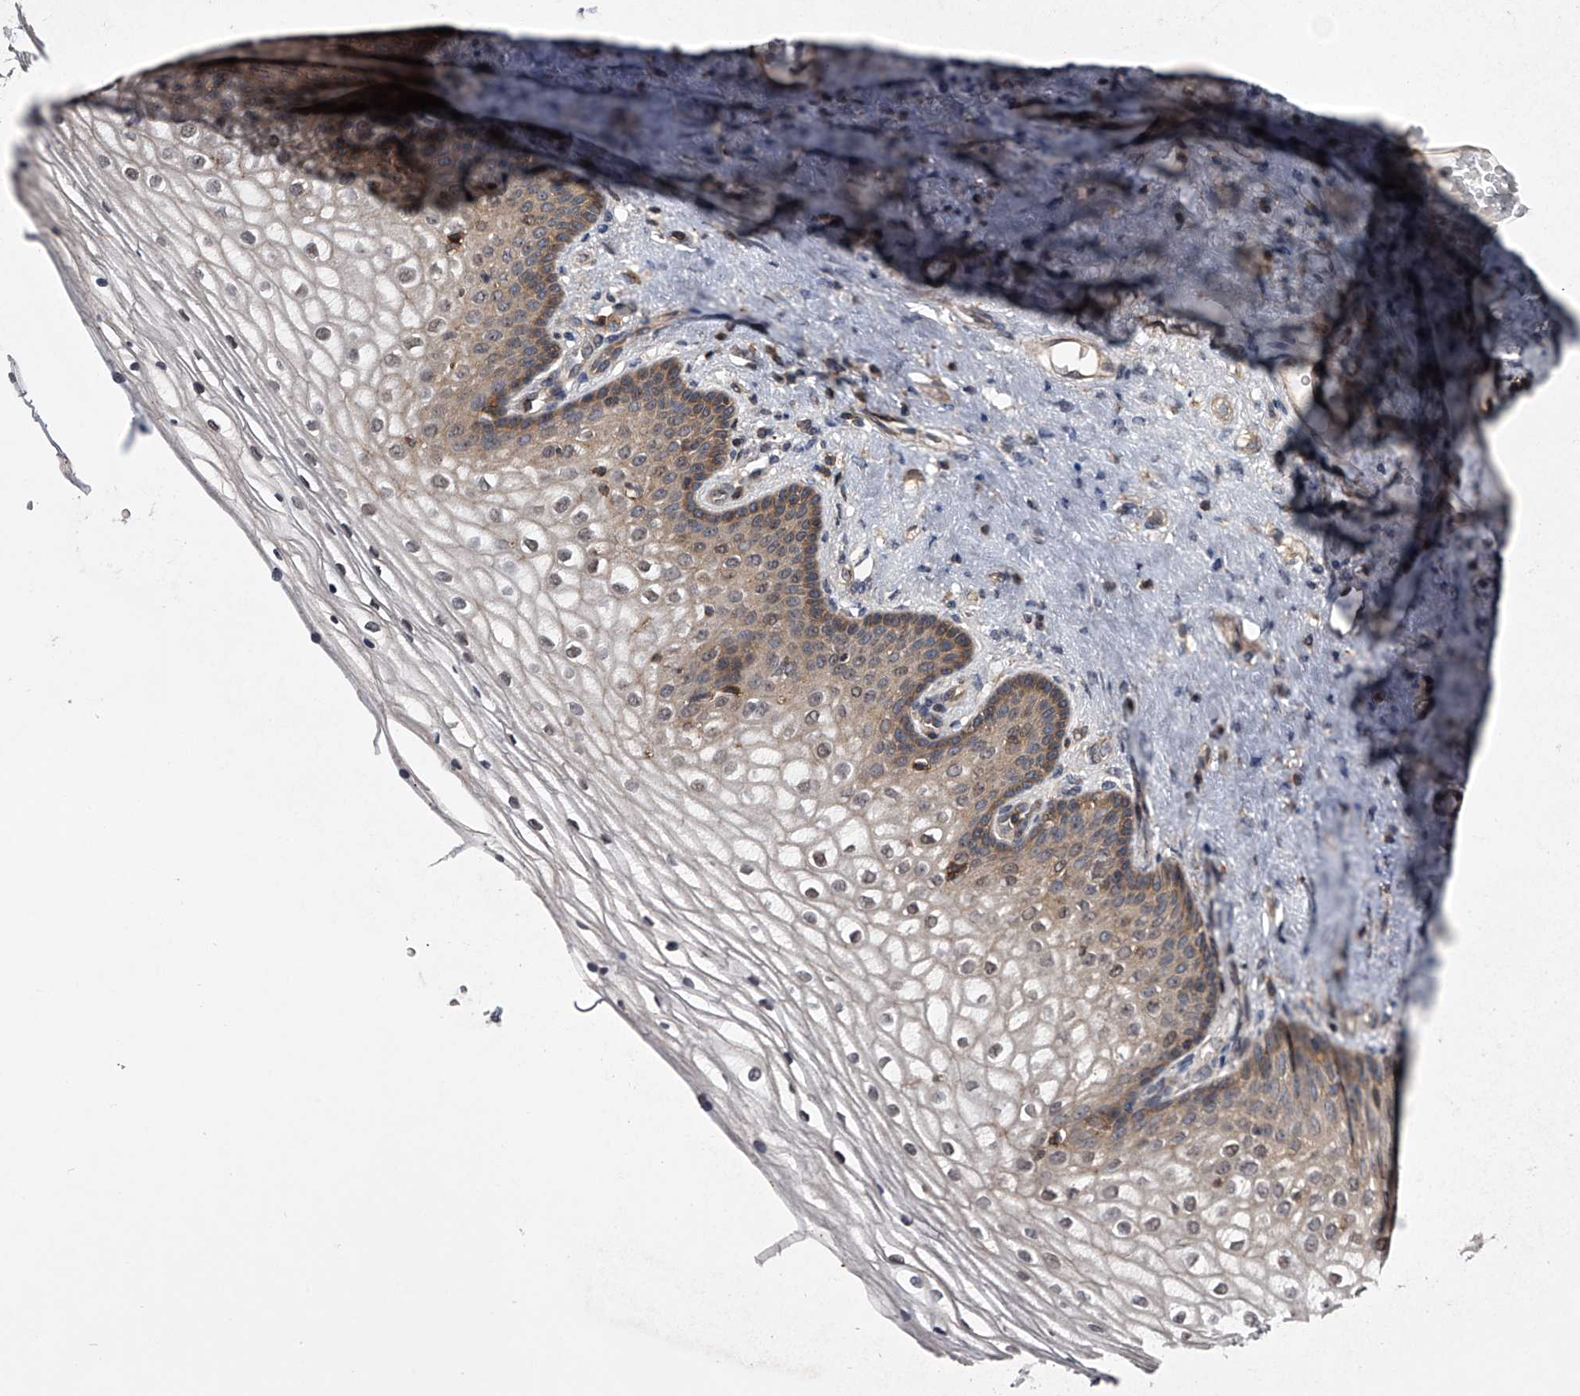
{"staining": {"intensity": "weak", "quantity": ">75%", "location": "cytoplasmic/membranous,nuclear"}, "tissue": "vagina", "cell_type": "Squamous epithelial cells", "image_type": "normal", "snomed": [{"axis": "morphology", "description": "Normal tissue, NOS"}, {"axis": "topography", "description": "Vagina"}], "caption": "This histopathology image shows IHC staining of unremarkable vagina, with low weak cytoplasmic/membranous,nuclear positivity in about >75% of squamous epithelial cells.", "gene": "PAN3", "patient": {"sex": "female", "age": 60}}